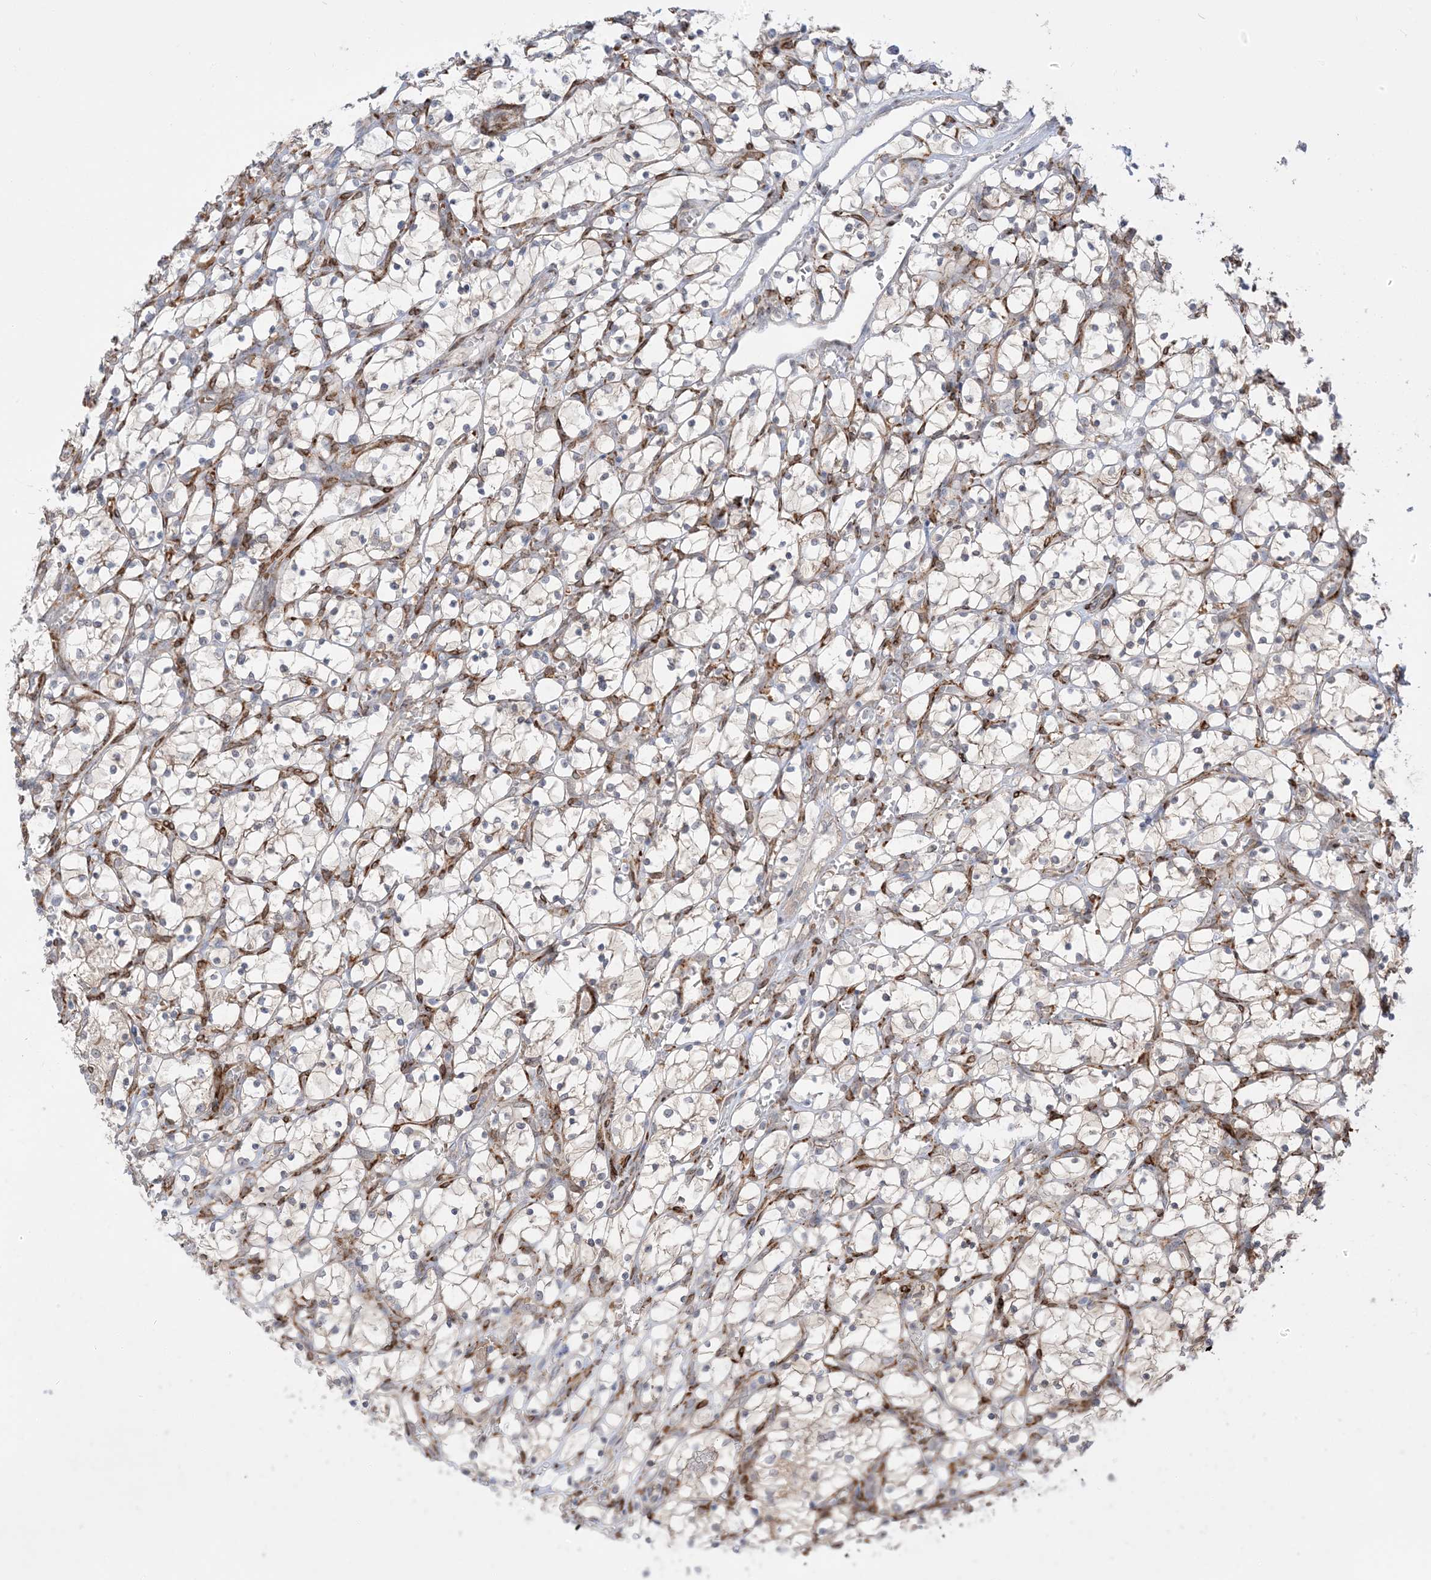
{"staining": {"intensity": "negative", "quantity": "none", "location": "none"}, "tissue": "renal cancer", "cell_type": "Tumor cells", "image_type": "cancer", "snomed": [{"axis": "morphology", "description": "Adenocarcinoma, NOS"}, {"axis": "topography", "description": "Kidney"}], "caption": "Human renal cancer (adenocarcinoma) stained for a protein using immunohistochemistry (IHC) reveals no expression in tumor cells.", "gene": "RIN1", "patient": {"sex": "female", "age": 69}}